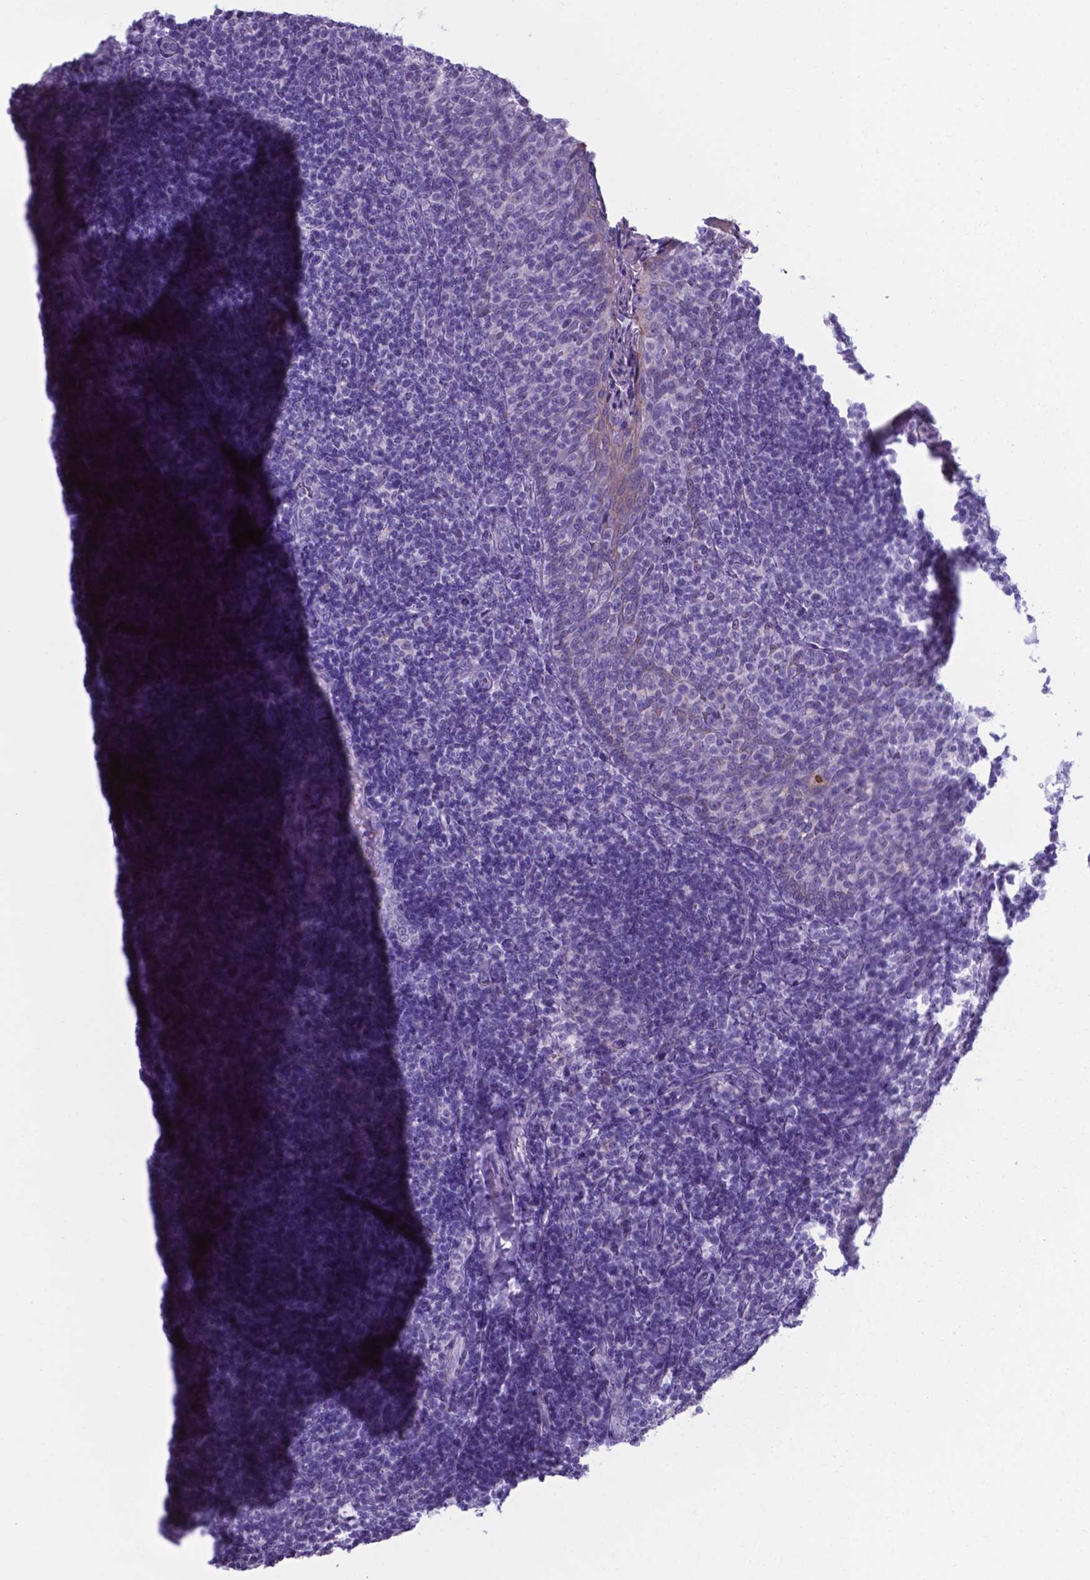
{"staining": {"intensity": "negative", "quantity": "none", "location": "none"}, "tissue": "tonsil", "cell_type": "Germinal center cells", "image_type": "normal", "snomed": [{"axis": "morphology", "description": "Normal tissue, NOS"}, {"axis": "topography", "description": "Tonsil"}], "caption": "This is an IHC histopathology image of benign tonsil. There is no expression in germinal center cells.", "gene": "AP5B1", "patient": {"sex": "female", "age": 10}}